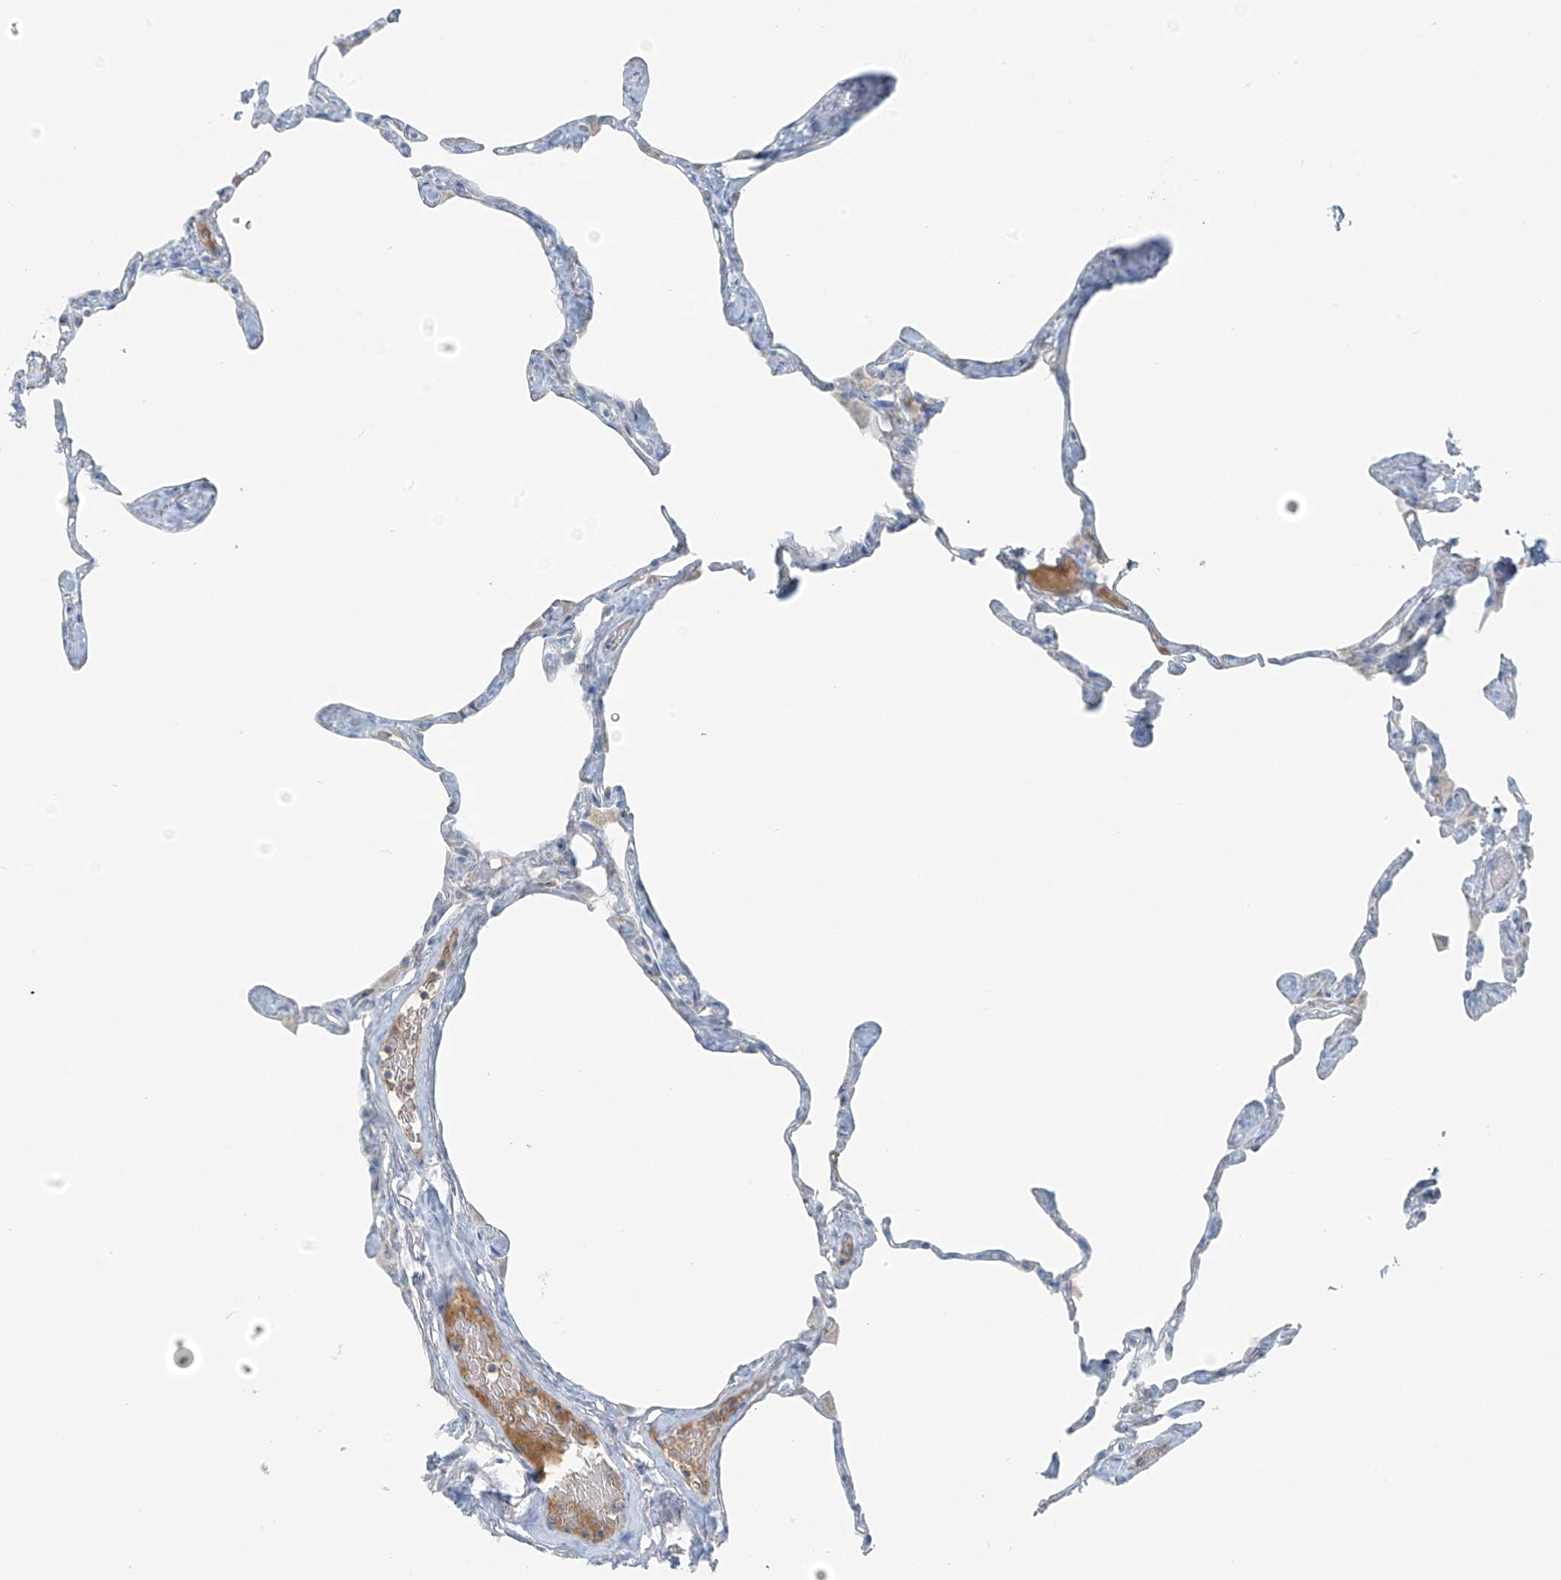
{"staining": {"intensity": "weak", "quantity": "<25%", "location": "cytoplasmic/membranous"}, "tissue": "lung", "cell_type": "Alveolar cells", "image_type": "normal", "snomed": [{"axis": "morphology", "description": "Normal tissue, NOS"}, {"axis": "topography", "description": "Lung"}], "caption": "IHC micrograph of normal human lung stained for a protein (brown), which exhibits no expression in alveolar cells. (Stains: DAB (3,3'-diaminobenzidine) IHC with hematoxylin counter stain, Microscopy: brightfield microscopy at high magnification).", "gene": "FAM131C", "patient": {"sex": "male", "age": 65}}